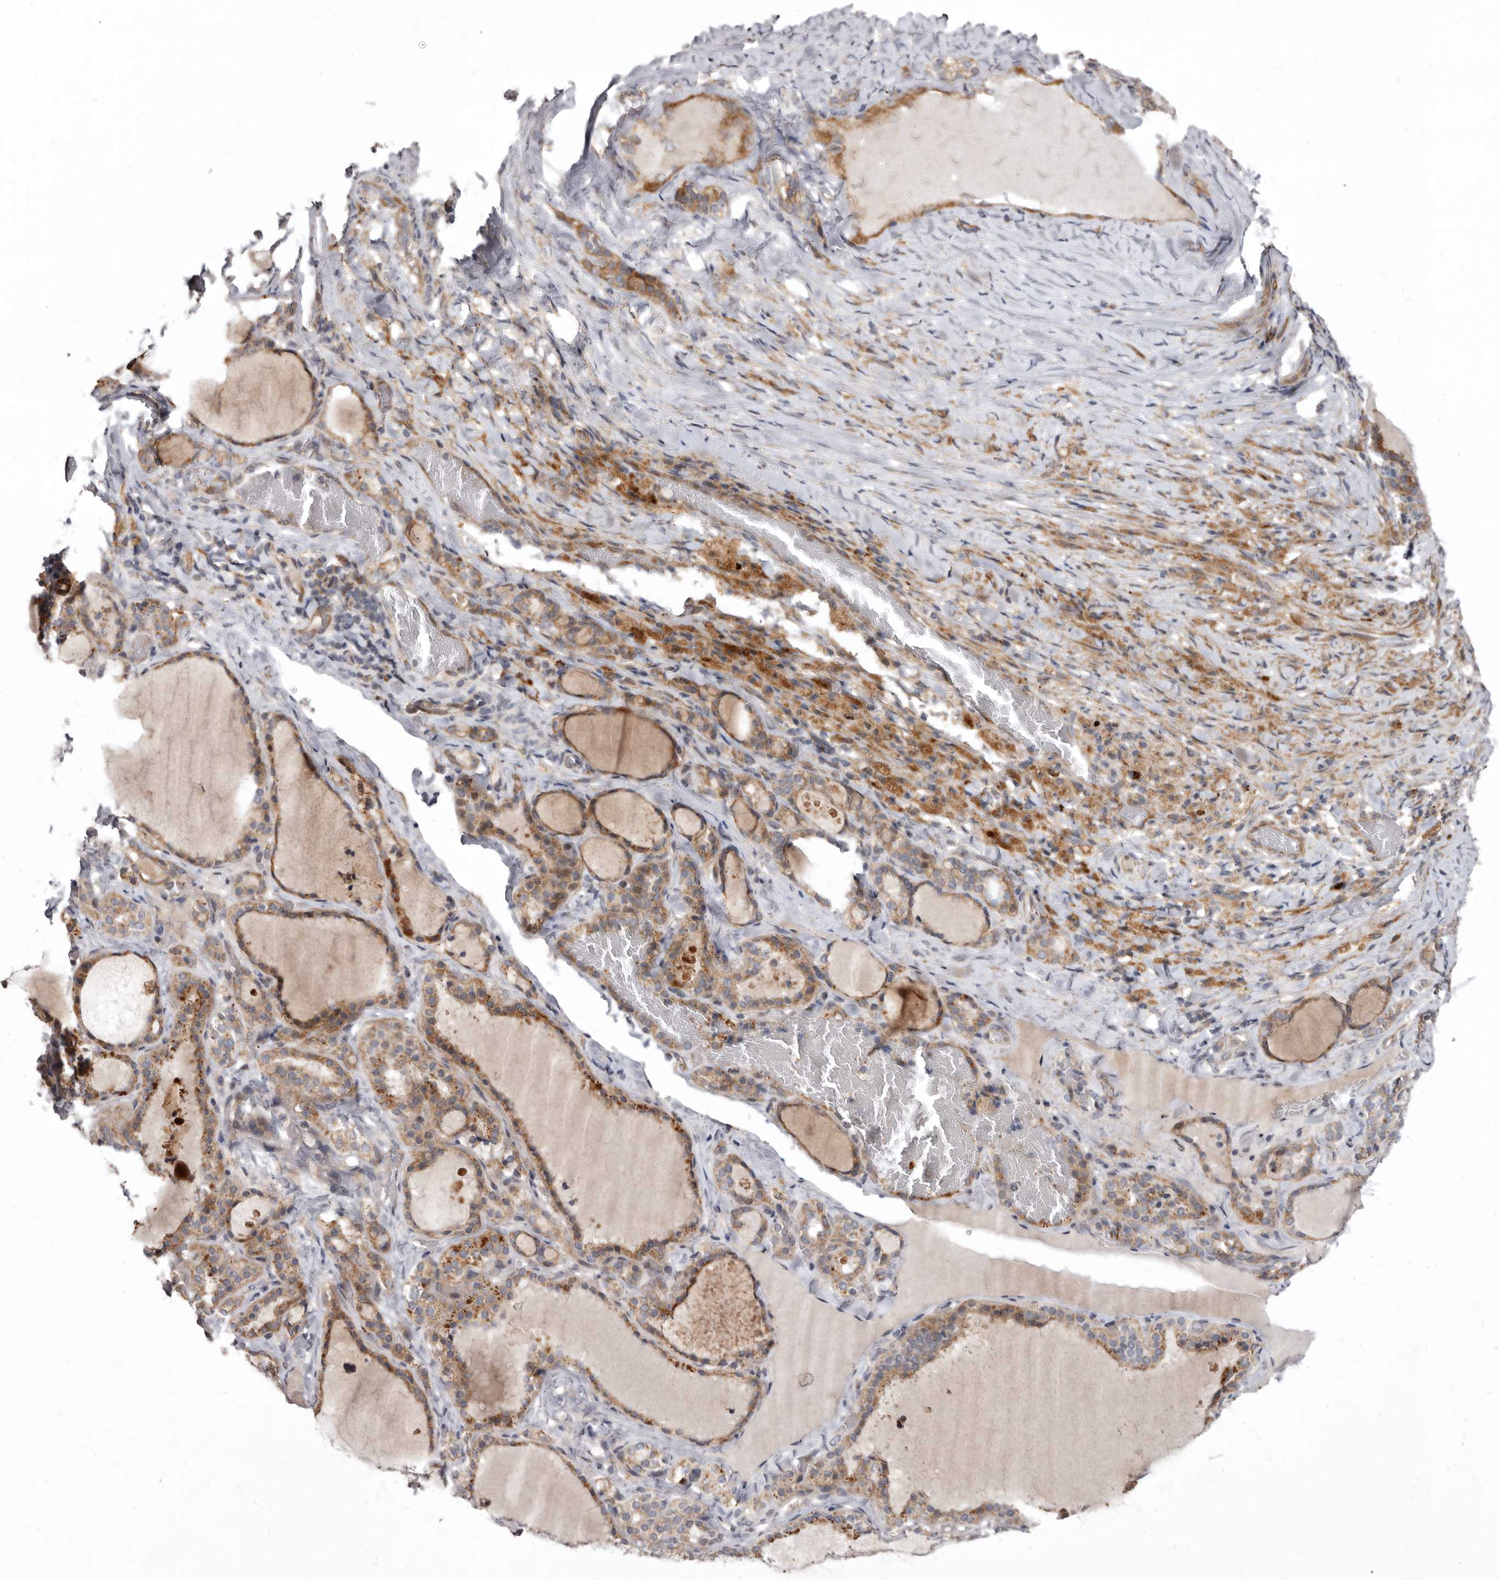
{"staining": {"intensity": "moderate", "quantity": ">75%", "location": "cytoplasmic/membranous"}, "tissue": "thyroid gland", "cell_type": "Glandular cells", "image_type": "normal", "snomed": [{"axis": "morphology", "description": "Normal tissue, NOS"}, {"axis": "topography", "description": "Thyroid gland"}], "caption": "Thyroid gland stained for a protein (brown) reveals moderate cytoplasmic/membranous positive positivity in approximately >75% of glandular cells.", "gene": "SMC4", "patient": {"sex": "female", "age": 22}}